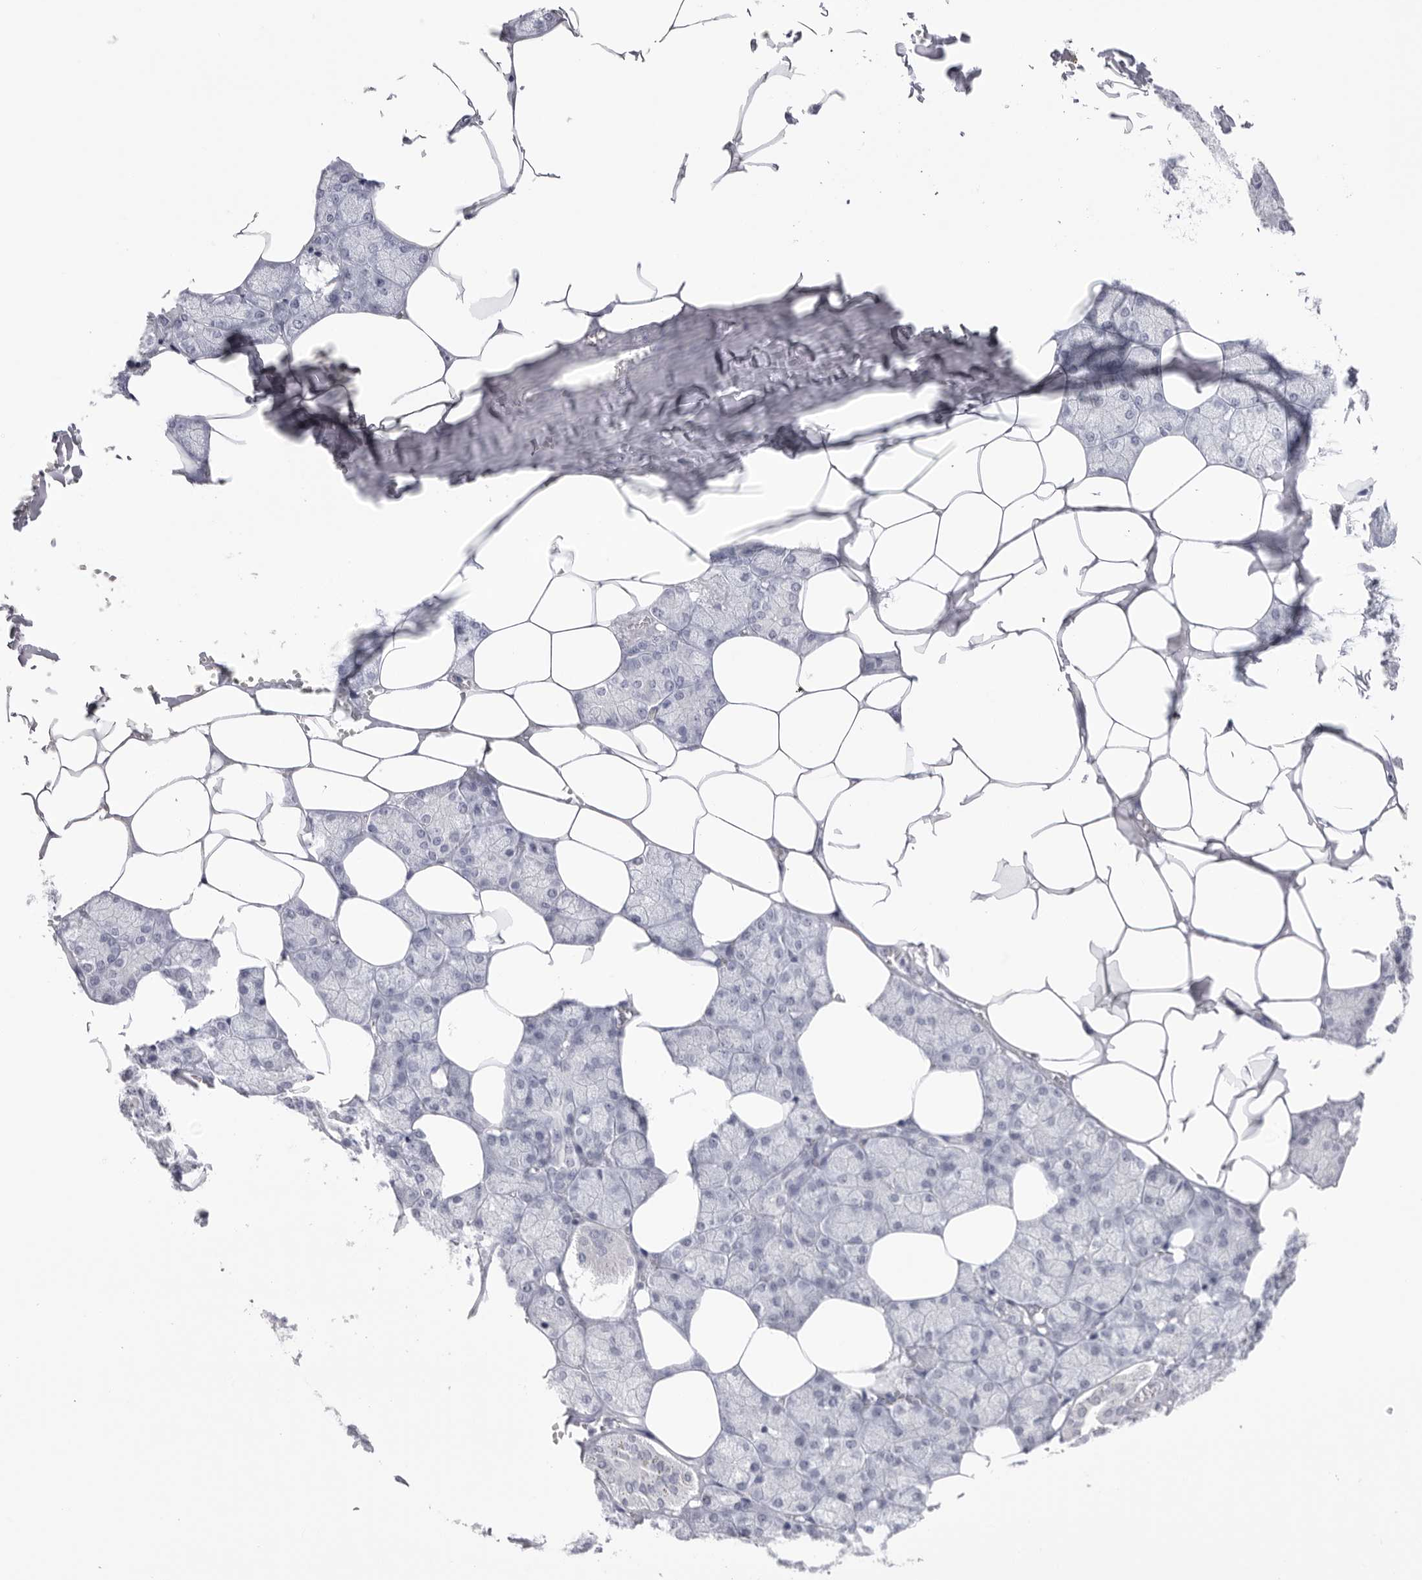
{"staining": {"intensity": "moderate", "quantity": "<25%", "location": "cytoplasmic/membranous"}, "tissue": "salivary gland", "cell_type": "Glandular cells", "image_type": "normal", "snomed": [{"axis": "morphology", "description": "Normal tissue, NOS"}, {"axis": "topography", "description": "Salivary gland"}], "caption": "Immunohistochemical staining of normal human salivary gland shows moderate cytoplasmic/membranous protein expression in approximately <25% of glandular cells.", "gene": "BCLAF3", "patient": {"sex": "male", "age": 62}}